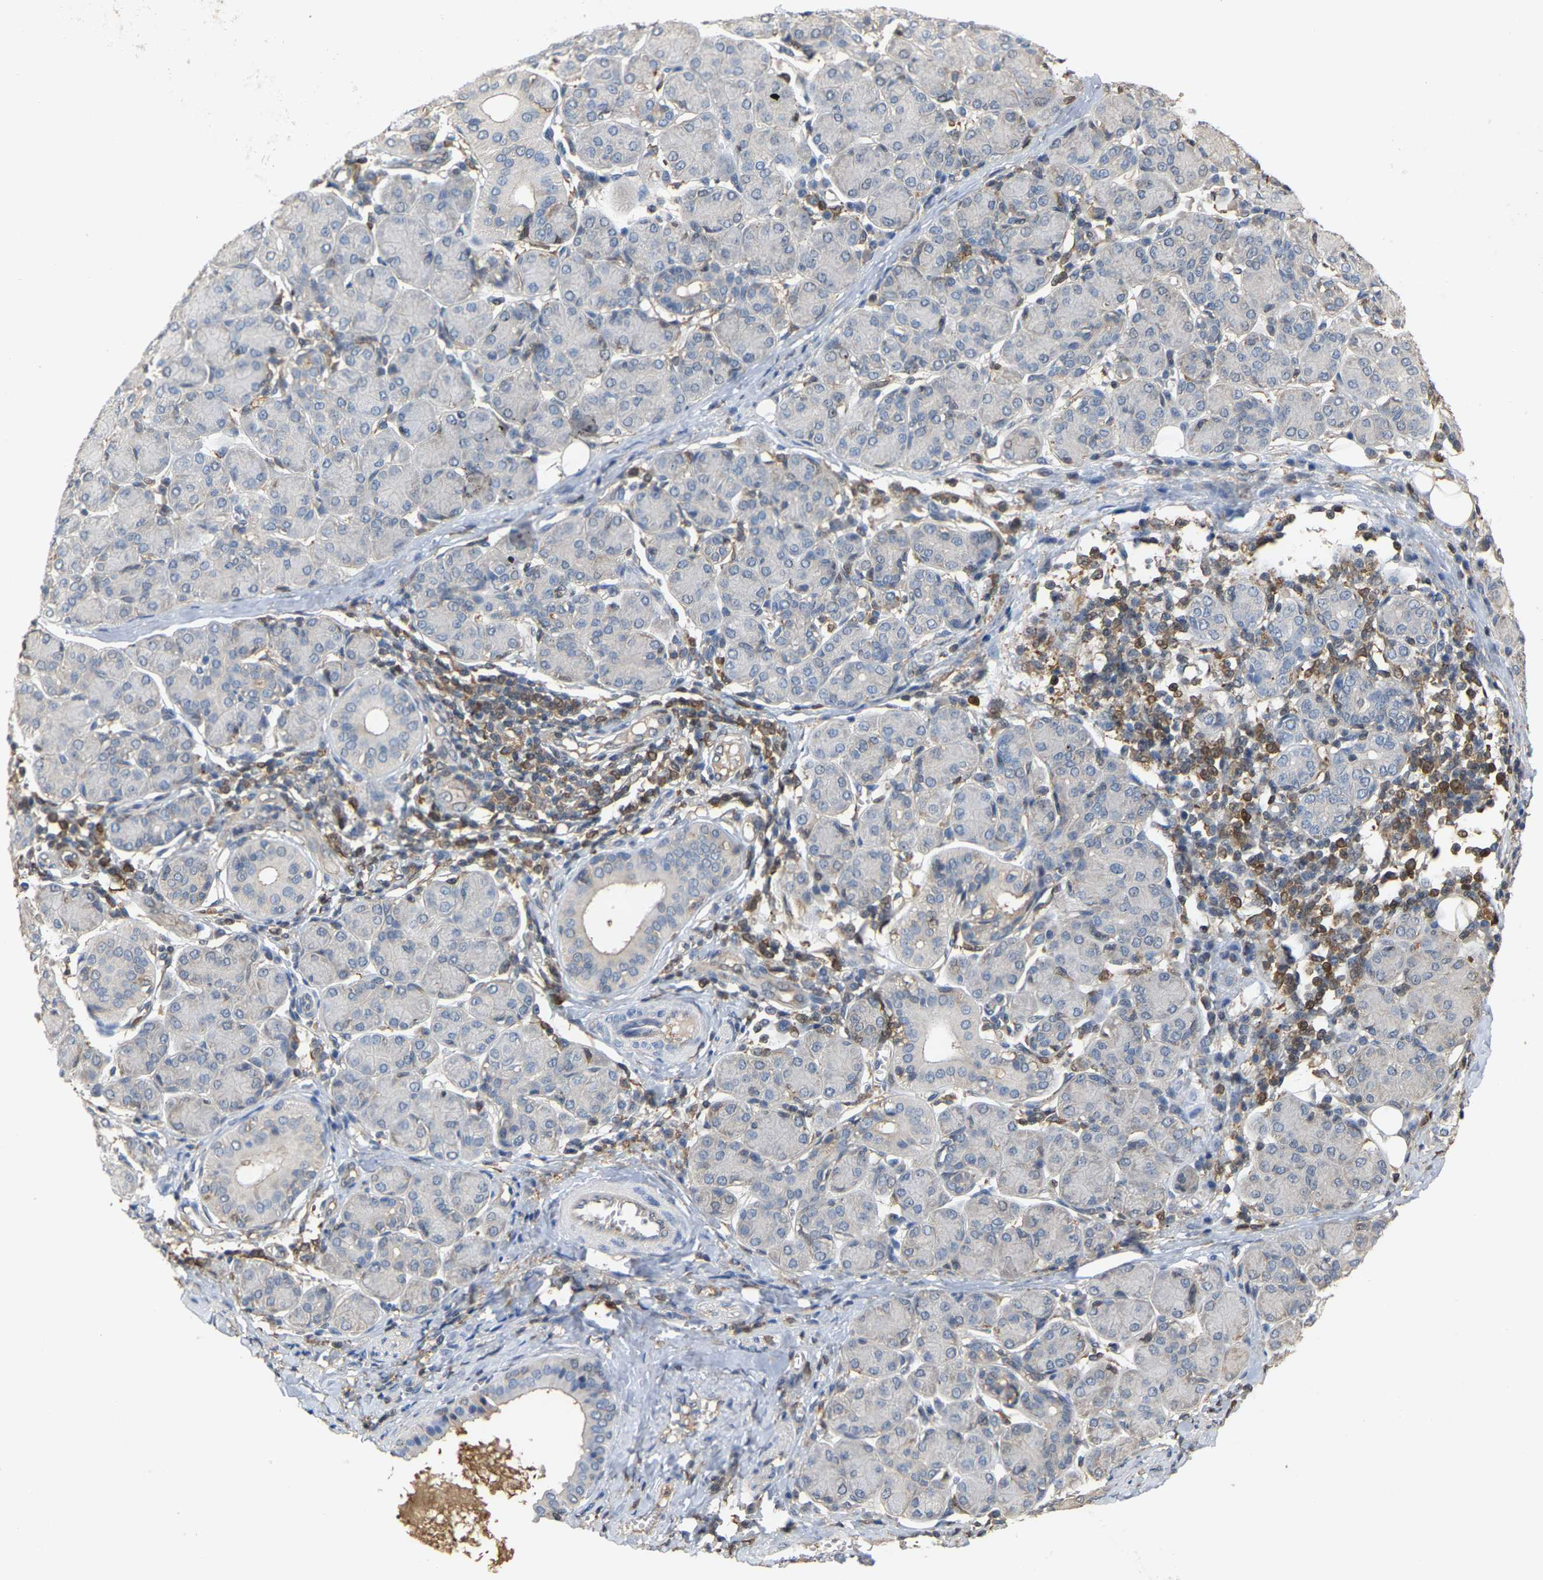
{"staining": {"intensity": "weak", "quantity": "<25%", "location": "cytoplasmic/membranous"}, "tissue": "salivary gland", "cell_type": "Glandular cells", "image_type": "normal", "snomed": [{"axis": "morphology", "description": "Normal tissue, NOS"}, {"axis": "morphology", "description": "Inflammation, NOS"}, {"axis": "topography", "description": "Lymph node"}, {"axis": "topography", "description": "Salivary gland"}], "caption": "Glandular cells show no significant staining in benign salivary gland.", "gene": "MTPN", "patient": {"sex": "male", "age": 3}}